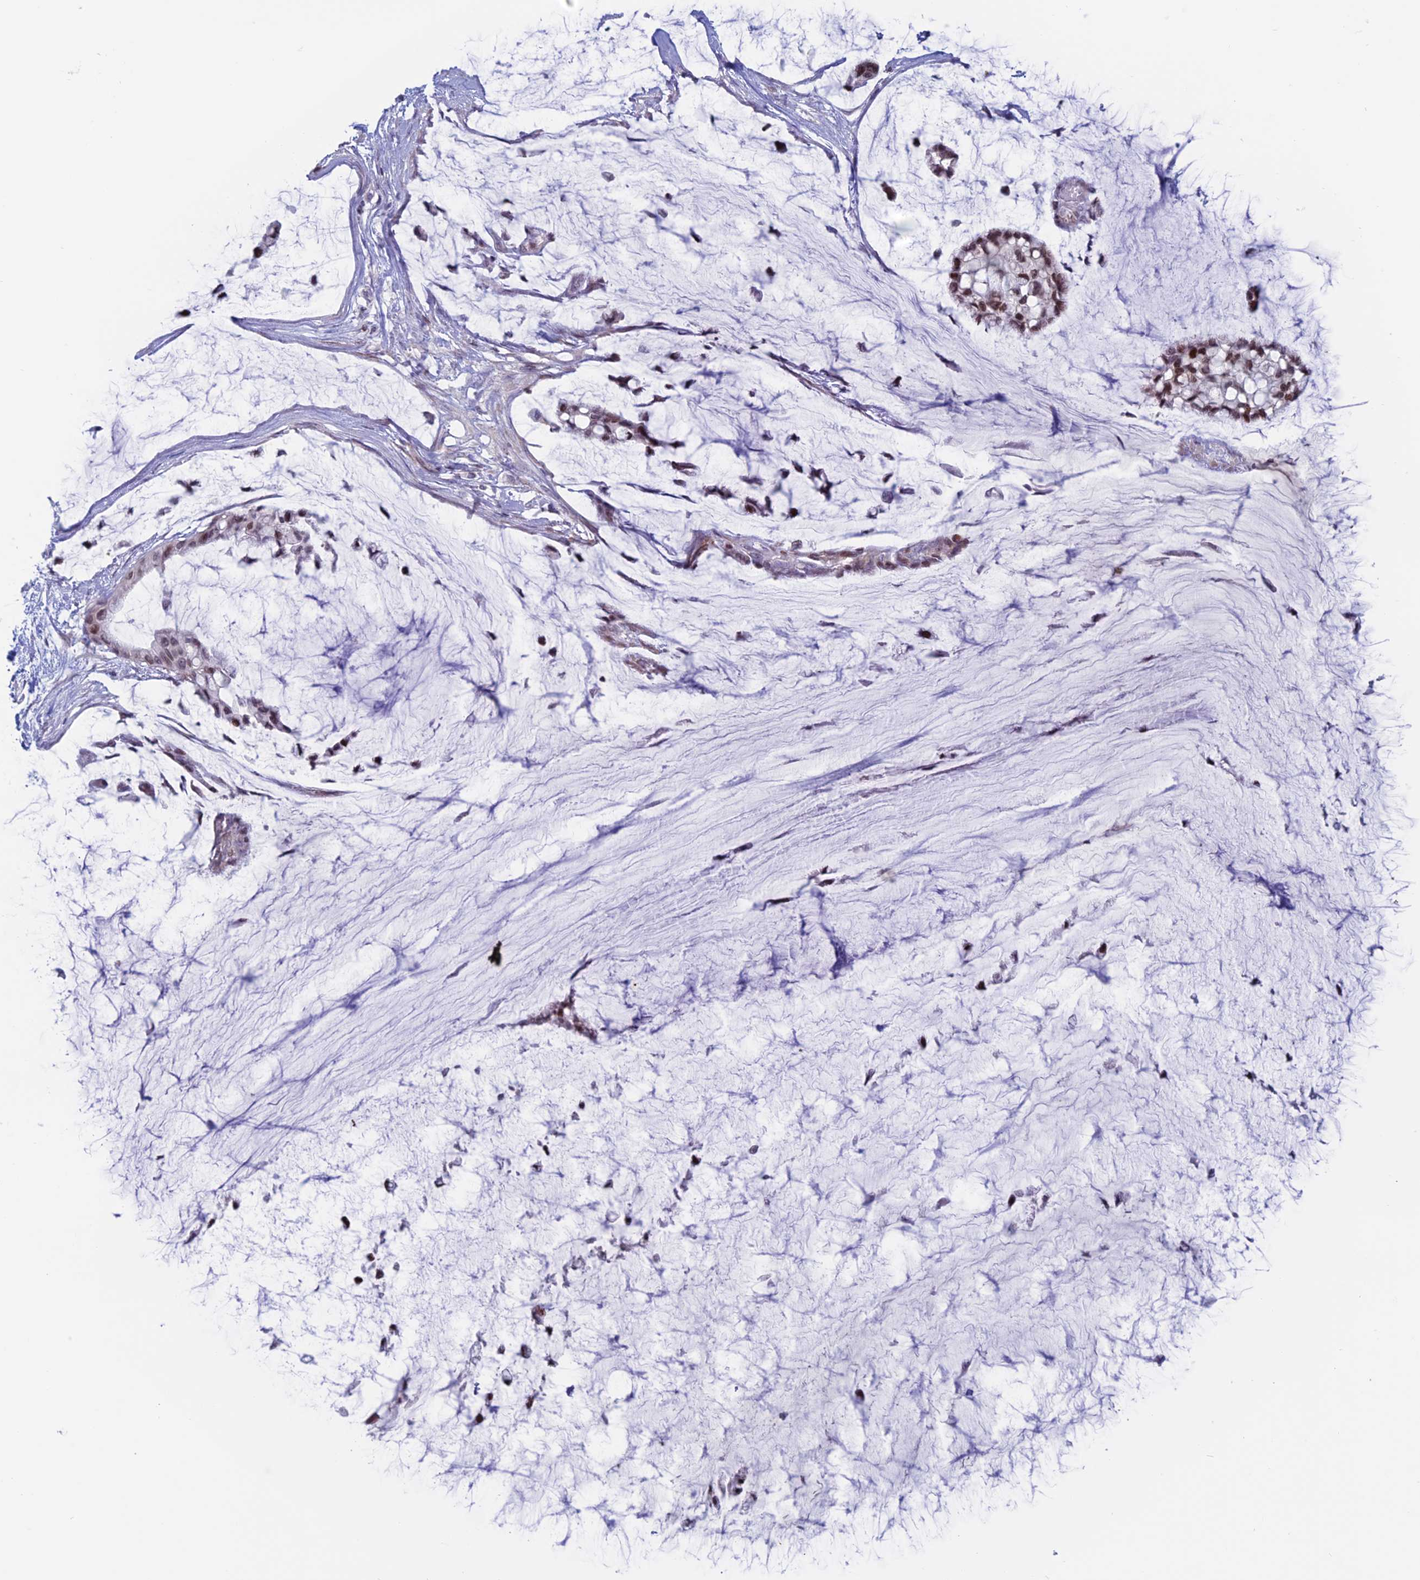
{"staining": {"intensity": "weak", "quantity": ">75%", "location": "nuclear"}, "tissue": "ovarian cancer", "cell_type": "Tumor cells", "image_type": "cancer", "snomed": [{"axis": "morphology", "description": "Cystadenocarcinoma, mucinous, NOS"}, {"axis": "topography", "description": "Ovary"}], "caption": "Immunohistochemistry (IHC) histopathology image of neoplastic tissue: human ovarian mucinous cystadenocarcinoma stained using IHC shows low levels of weak protein expression localized specifically in the nuclear of tumor cells, appearing as a nuclear brown color.", "gene": "CERS6", "patient": {"sex": "female", "age": 39}}